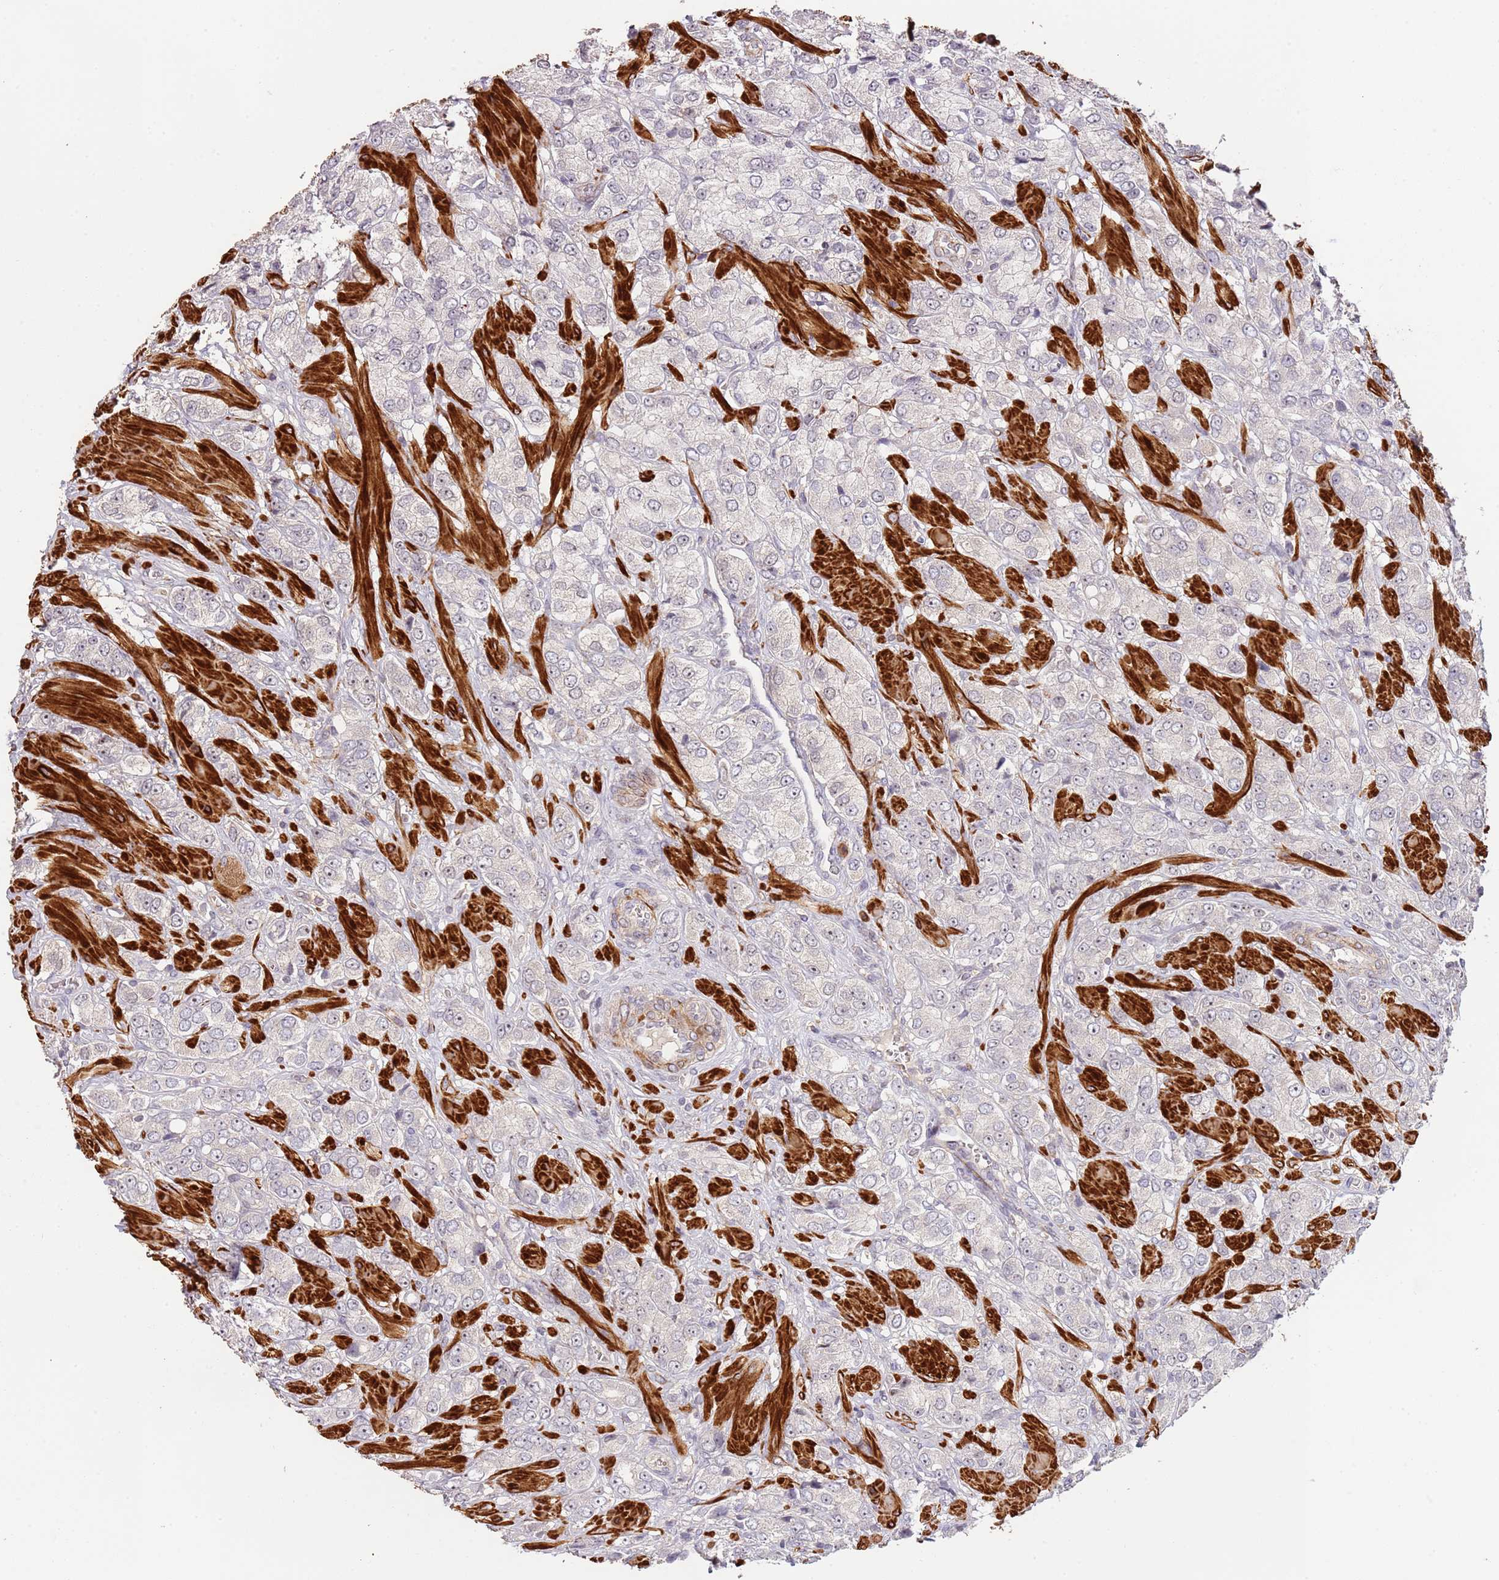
{"staining": {"intensity": "negative", "quantity": "none", "location": "none"}, "tissue": "prostate cancer", "cell_type": "Tumor cells", "image_type": "cancer", "snomed": [{"axis": "morphology", "description": "Adenocarcinoma, High grade"}, {"axis": "topography", "description": "Prostate and seminal vesicle, NOS"}], "caption": "DAB immunohistochemical staining of human prostate cancer demonstrates no significant positivity in tumor cells.", "gene": "ADTRP", "patient": {"sex": "male", "age": 64}}